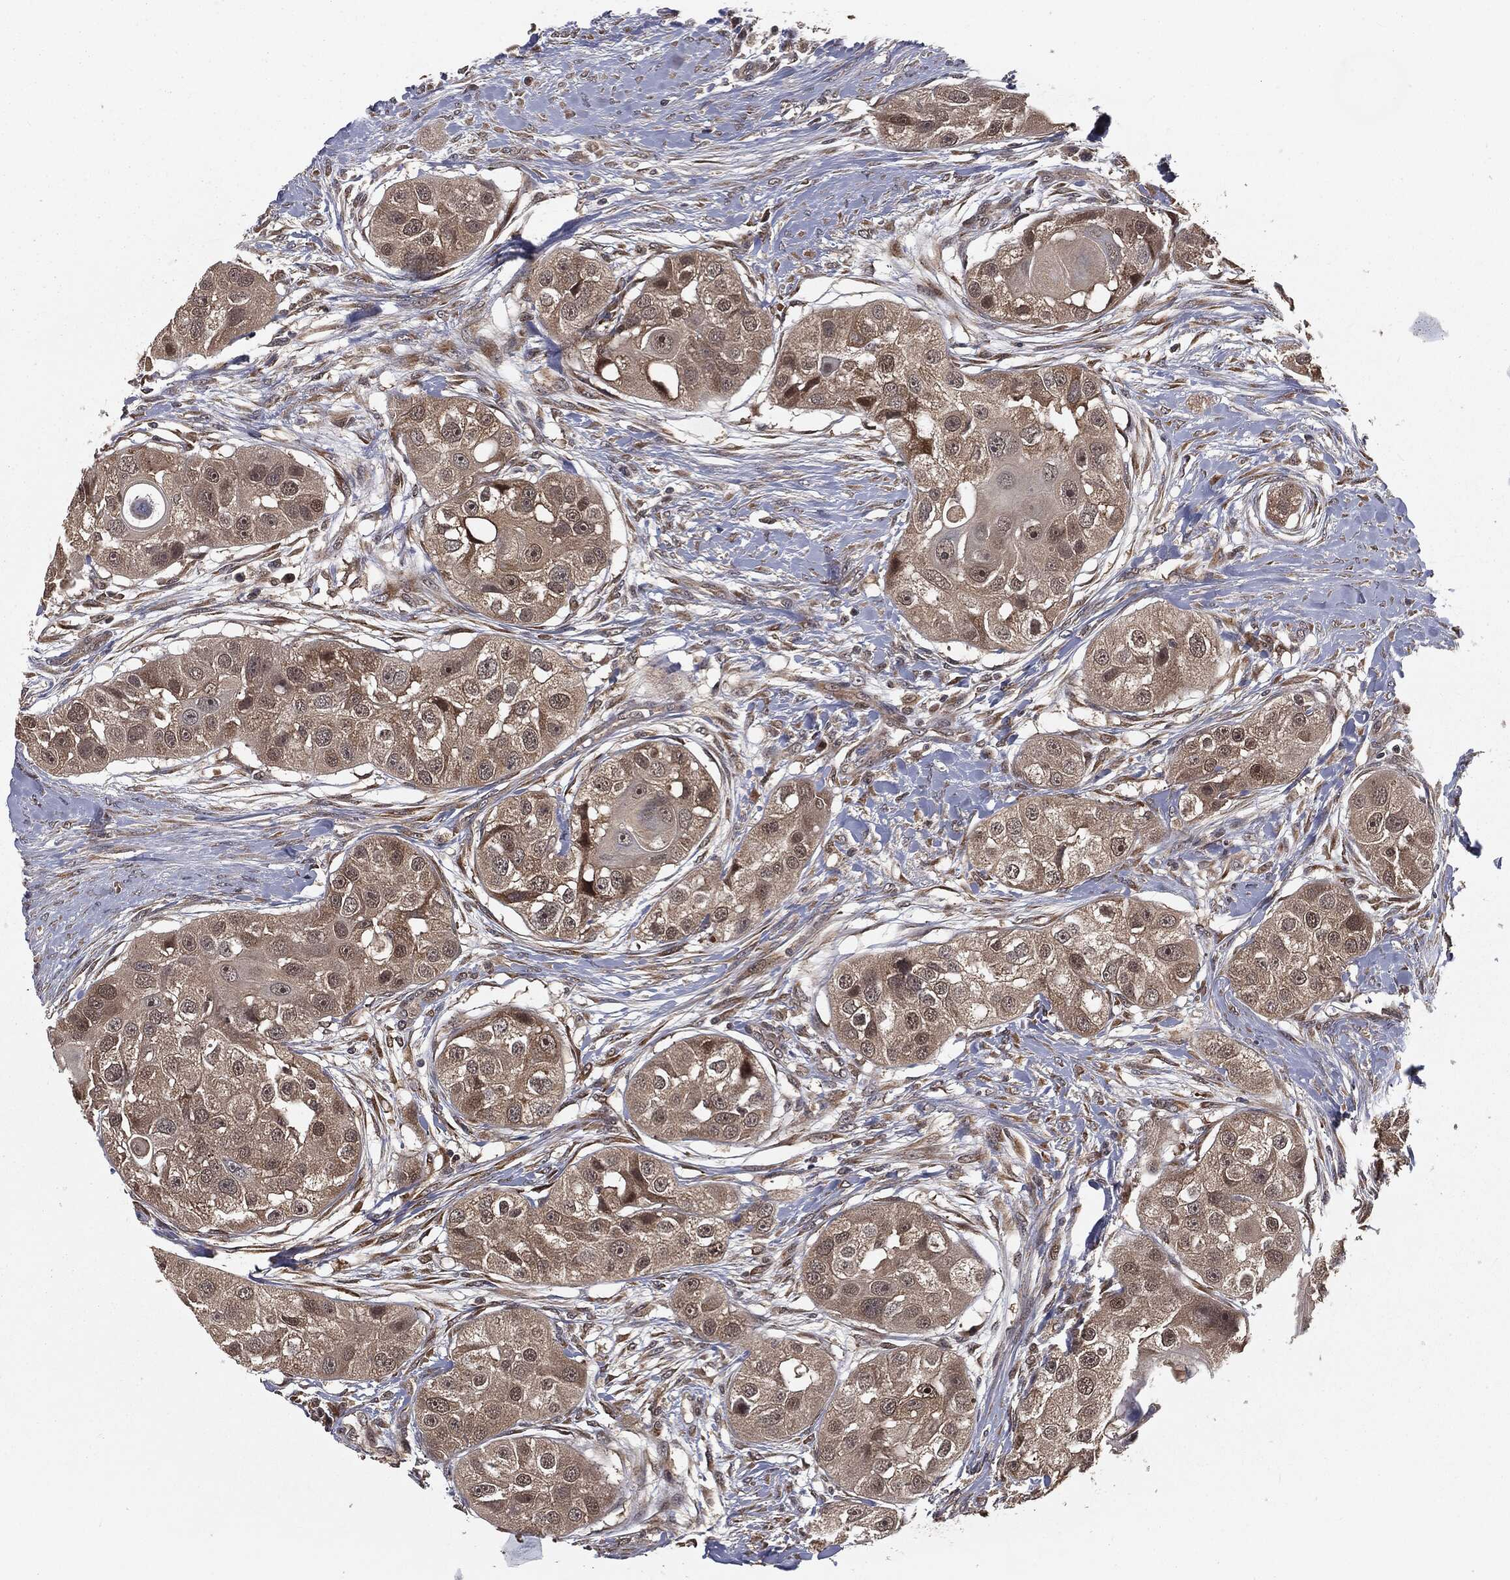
{"staining": {"intensity": "weak", "quantity": "25%-75%", "location": "cytoplasmic/membranous,nuclear"}, "tissue": "head and neck cancer", "cell_type": "Tumor cells", "image_type": "cancer", "snomed": [{"axis": "morphology", "description": "Normal tissue, NOS"}, {"axis": "morphology", "description": "Squamous cell carcinoma, NOS"}, {"axis": "topography", "description": "Skeletal muscle"}, {"axis": "topography", "description": "Head-Neck"}], "caption": "Squamous cell carcinoma (head and neck) stained with immunohistochemistry exhibits weak cytoplasmic/membranous and nuclear staining in approximately 25%-75% of tumor cells.", "gene": "FBXO7", "patient": {"sex": "male", "age": 51}}